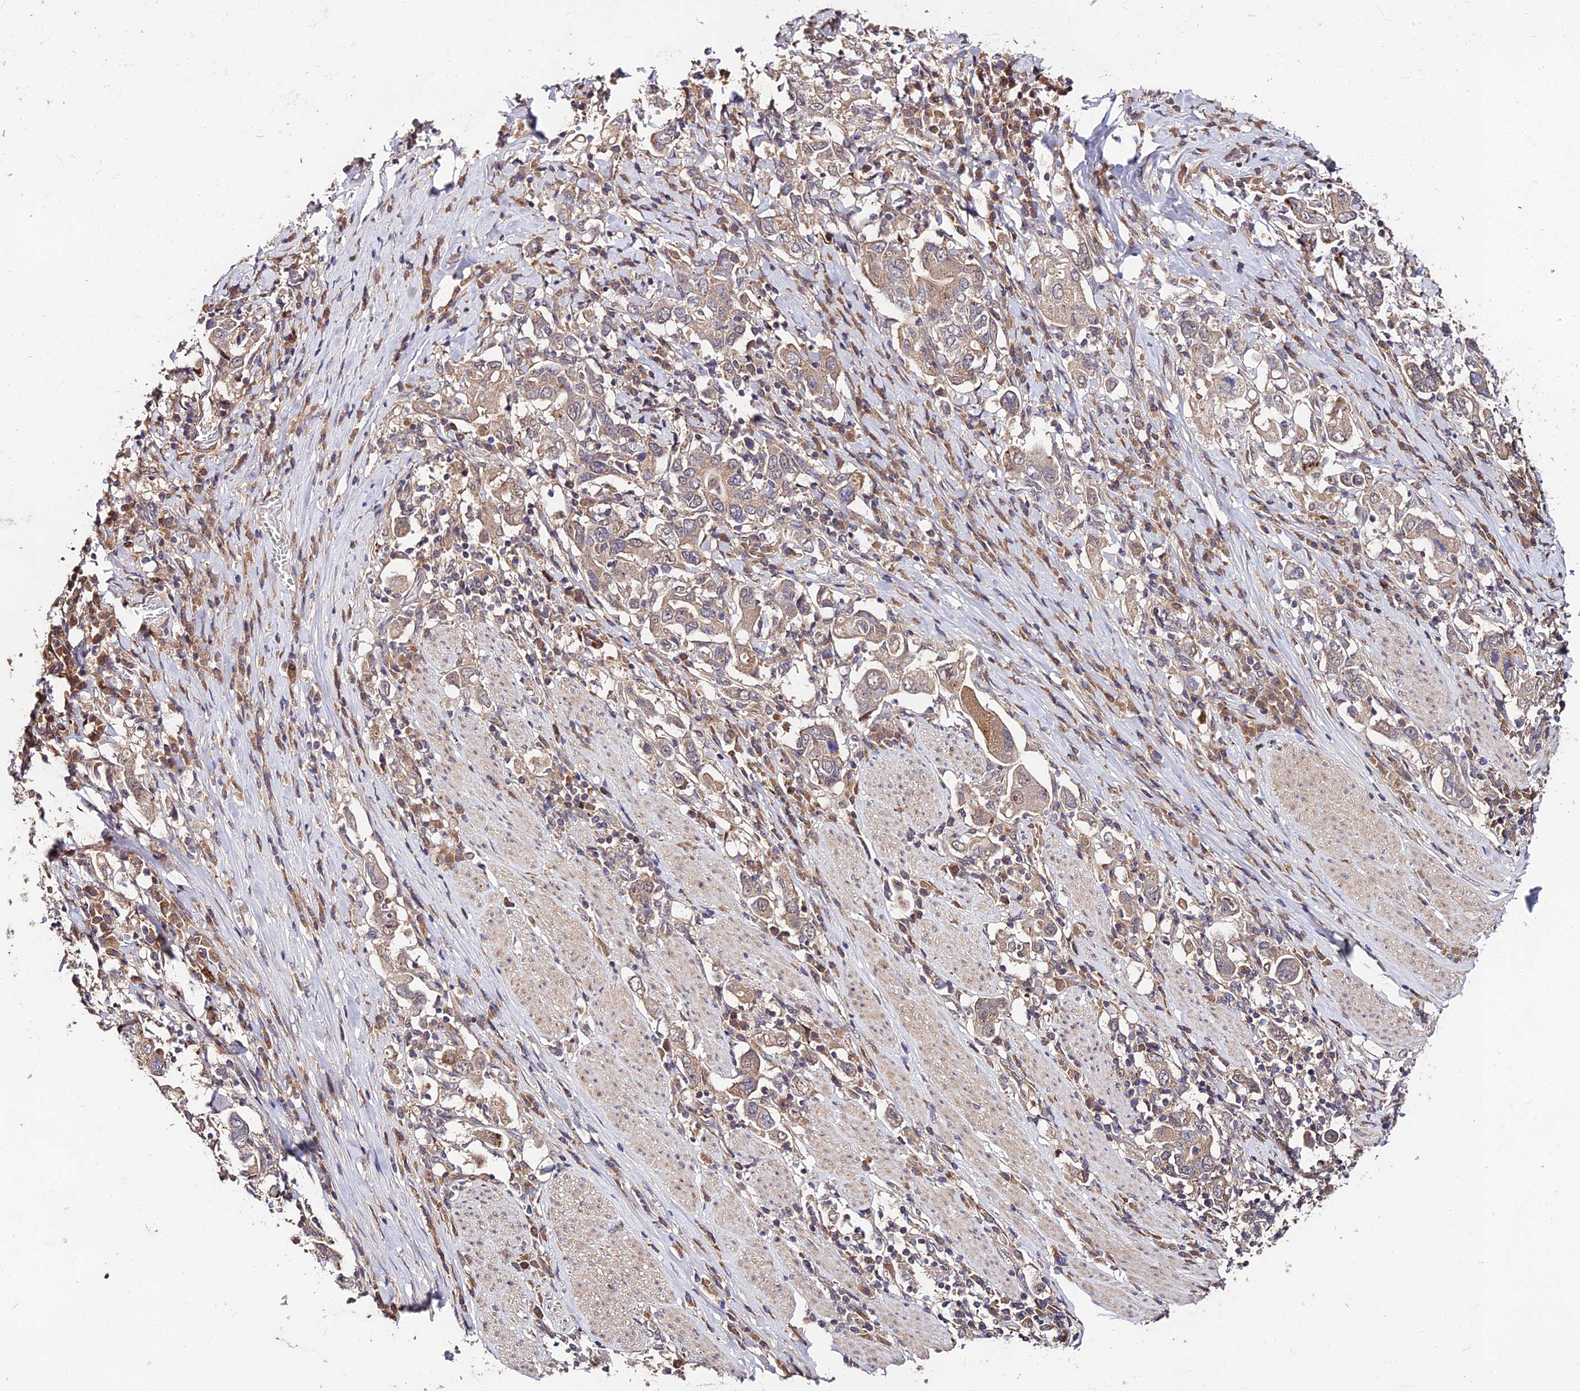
{"staining": {"intensity": "moderate", "quantity": "<25%", "location": "cytoplasmic/membranous"}, "tissue": "stomach cancer", "cell_type": "Tumor cells", "image_type": "cancer", "snomed": [{"axis": "morphology", "description": "Adenocarcinoma, NOS"}, {"axis": "topography", "description": "Stomach, upper"}, {"axis": "topography", "description": "Stomach"}], "caption": "IHC of stomach adenocarcinoma exhibits low levels of moderate cytoplasmic/membranous positivity in approximately <25% of tumor cells. The staining was performed using DAB to visualize the protein expression in brown, while the nuclei were stained in blue with hematoxylin (Magnification: 20x).", "gene": "MKKS", "patient": {"sex": "male", "age": 62}}